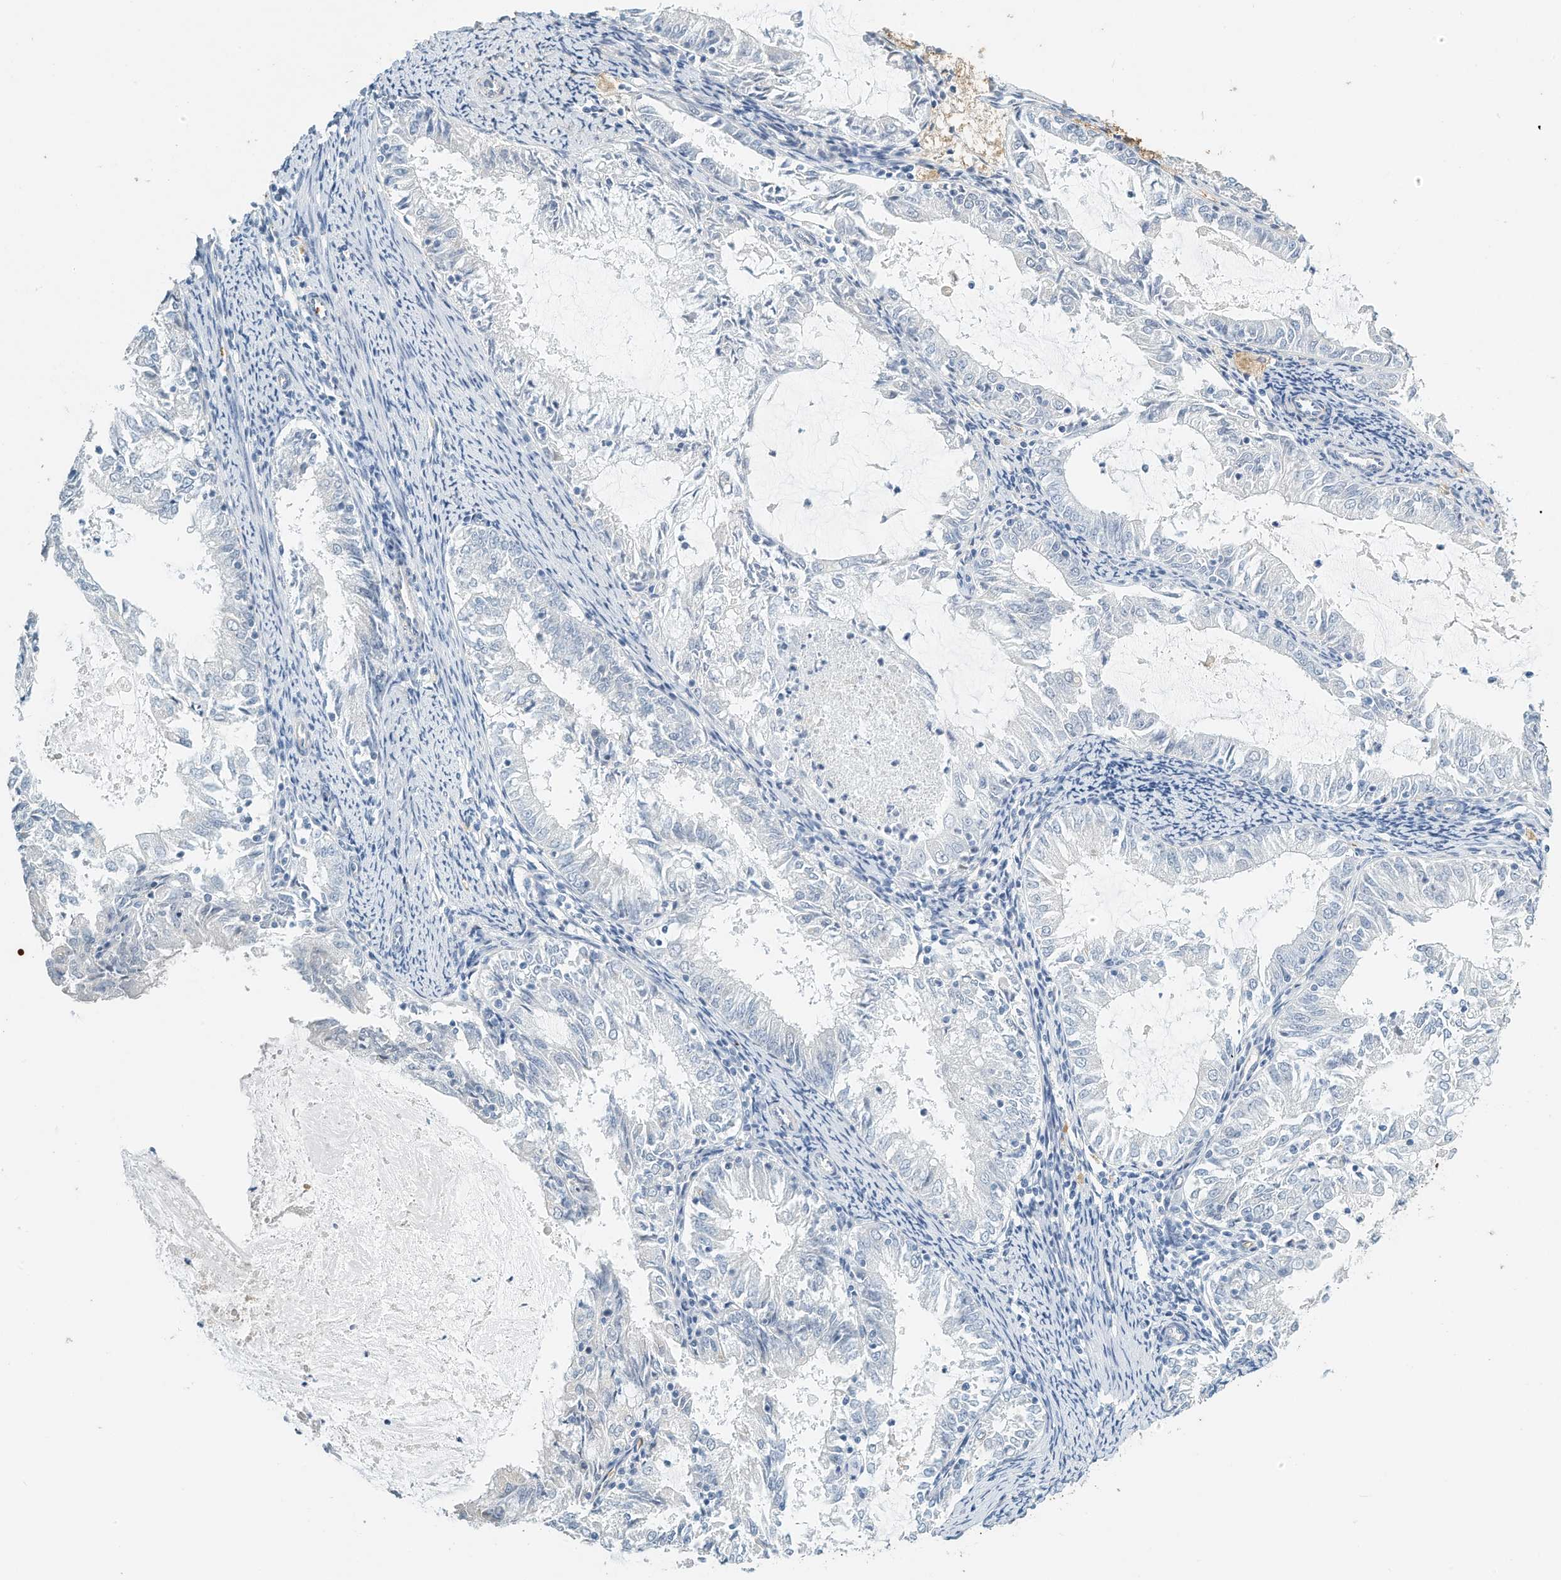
{"staining": {"intensity": "negative", "quantity": "none", "location": "none"}, "tissue": "endometrial cancer", "cell_type": "Tumor cells", "image_type": "cancer", "snomed": [{"axis": "morphology", "description": "Adenocarcinoma, NOS"}, {"axis": "topography", "description": "Endometrium"}], "caption": "Adenocarcinoma (endometrial) was stained to show a protein in brown. There is no significant staining in tumor cells. (DAB (3,3'-diaminobenzidine) immunohistochemistry, high magnification).", "gene": "RCAN3", "patient": {"sex": "female", "age": 57}}